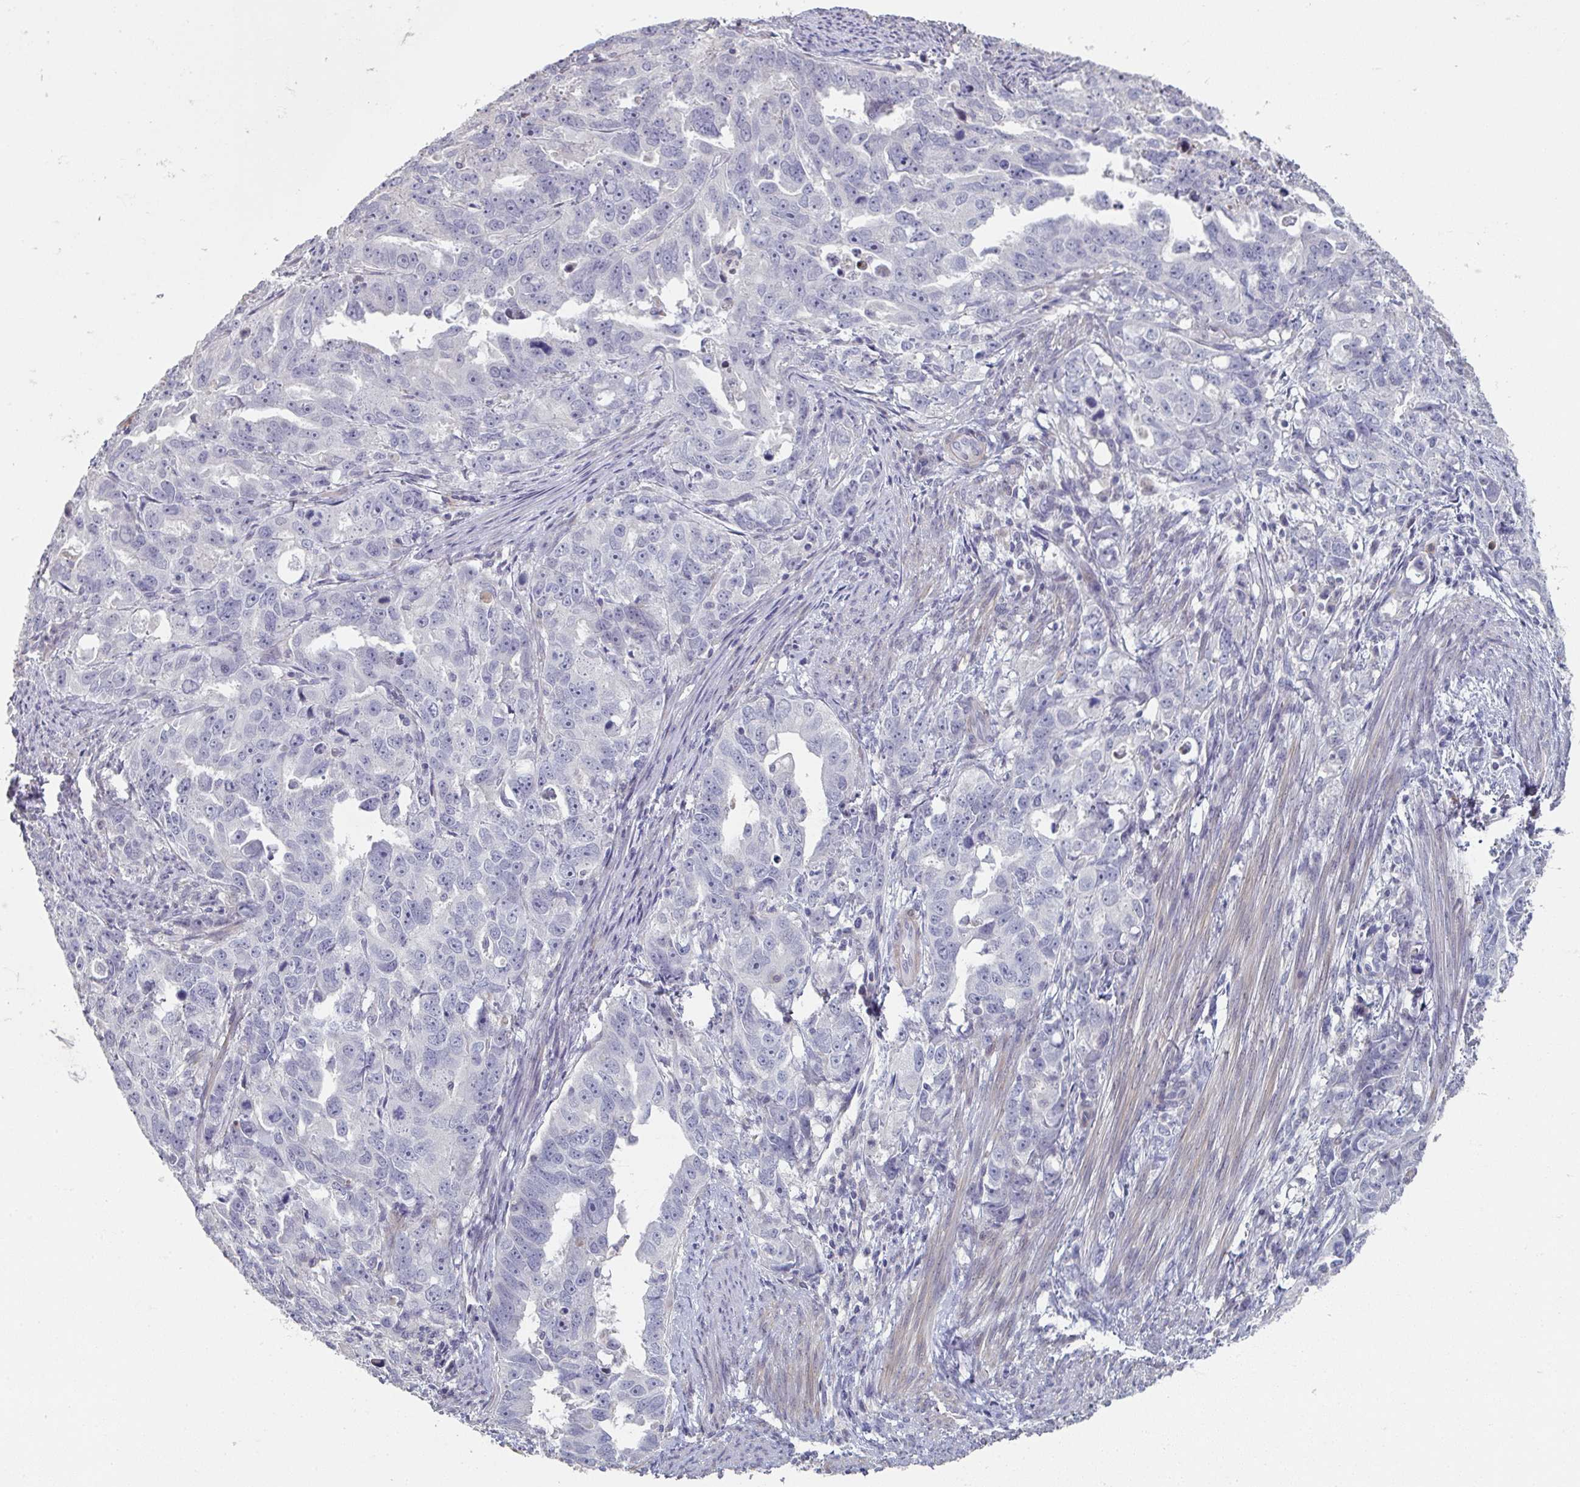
{"staining": {"intensity": "negative", "quantity": "none", "location": "none"}, "tissue": "endometrial cancer", "cell_type": "Tumor cells", "image_type": "cancer", "snomed": [{"axis": "morphology", "description": "Adenocarcinoma, NOS"}, {"axis": "topography", "description": "Endometrium"}], "caption": "This is an IHC micrograph of human adenocarcinoma (endometrial). There is no positivity in tumor cells.", "gene": "A1CF", "patient": {"sex": "female", "age": 65}}